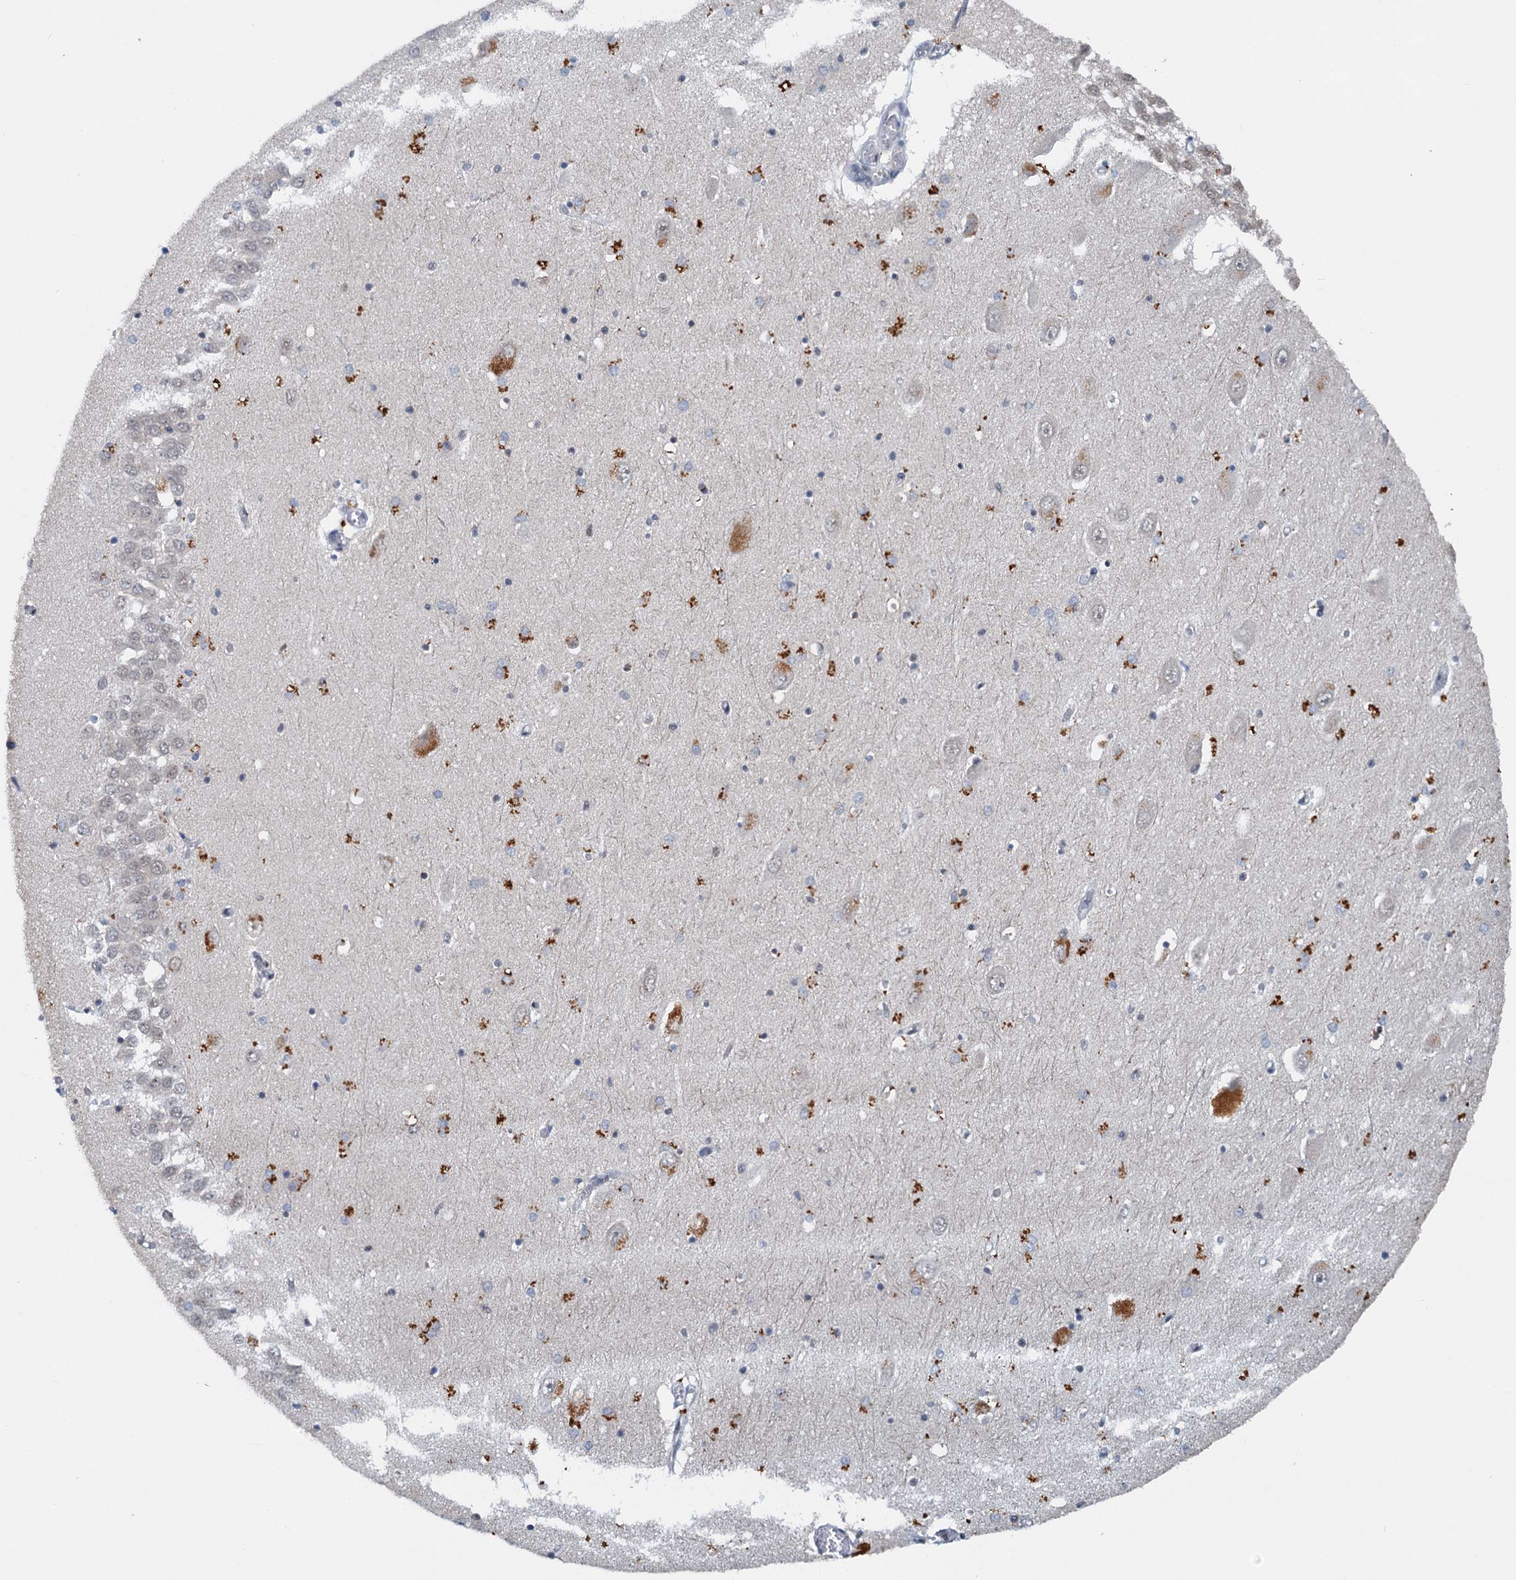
{"staining": {"intensity": "negative", "quantity": "none", "location": "none"}, "tissue": "hippocampus", "cell_type": "Glial cells", "image_type": "normal", "snomed": [{"axis": "morphology", "description": "Normal tissue, NOS"}, {"axis": "topography", "description": "Hippocampus"}], "caption": "Glial cells show no significant protein positivity in unremarkable hippocampus.", "gene": "CSTF3", "patient": {"sex": "male", "age": 70}}